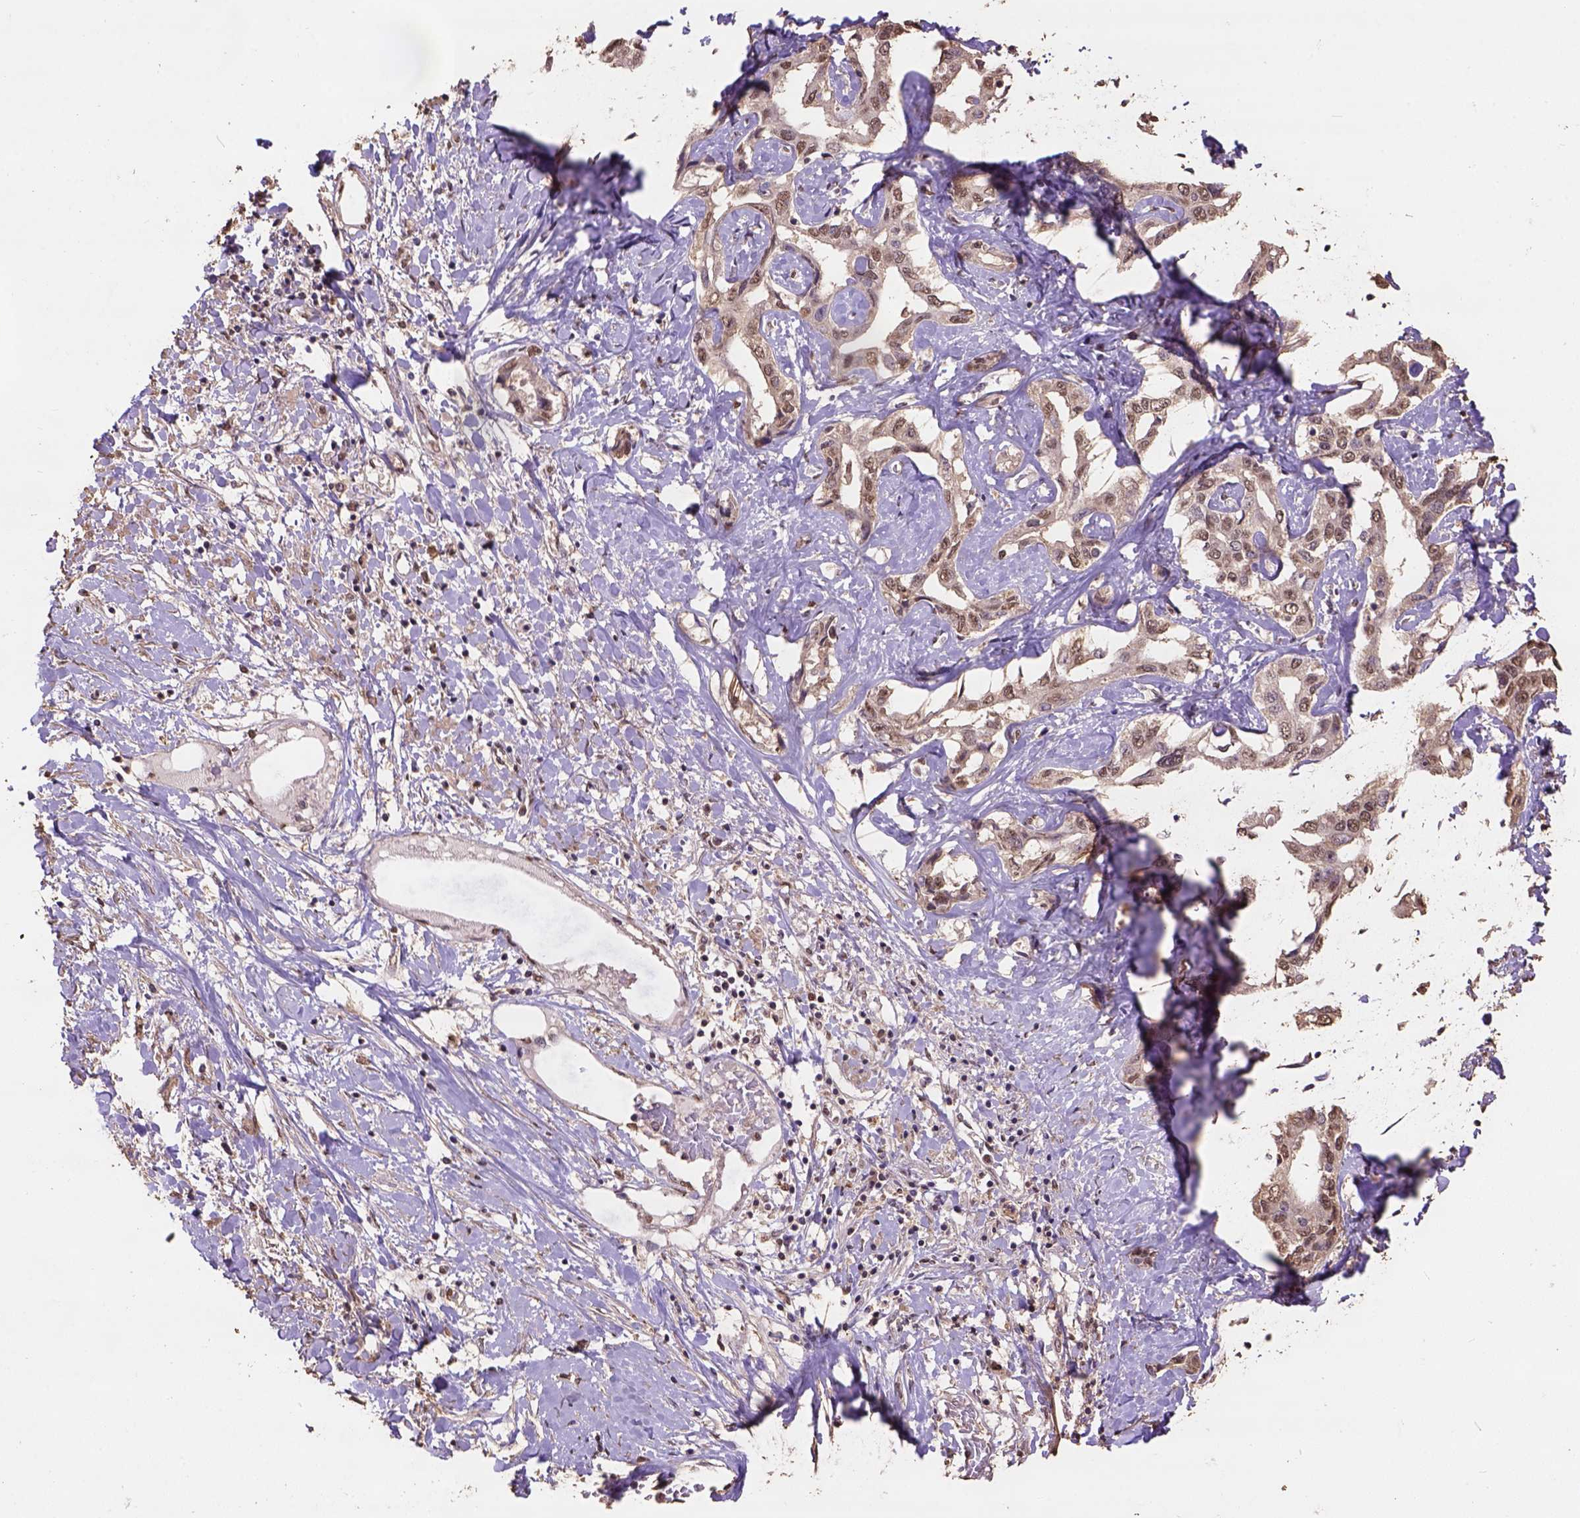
{"staining": {"intensity": "moderate", "quantity": ">75%", "location": "nuclear"}, "tissue": "liver cancer", "cell_type": "Tumor cells", "image_type": "cancer", "snomed": [{"axis": "morphology", "description": "Cholangiocarcinoma"}, {"axis": "topography", "description": "Liver"}], "caption": "This histopathology image displays immunohistochemistry (IHC) staining of cholangiocarcinoma (liver), with medium moderate nuclear expression in about >75% of tumor cells.", "gene": "CSTF2T", "patient": {"sex": "male", "age": 59}}